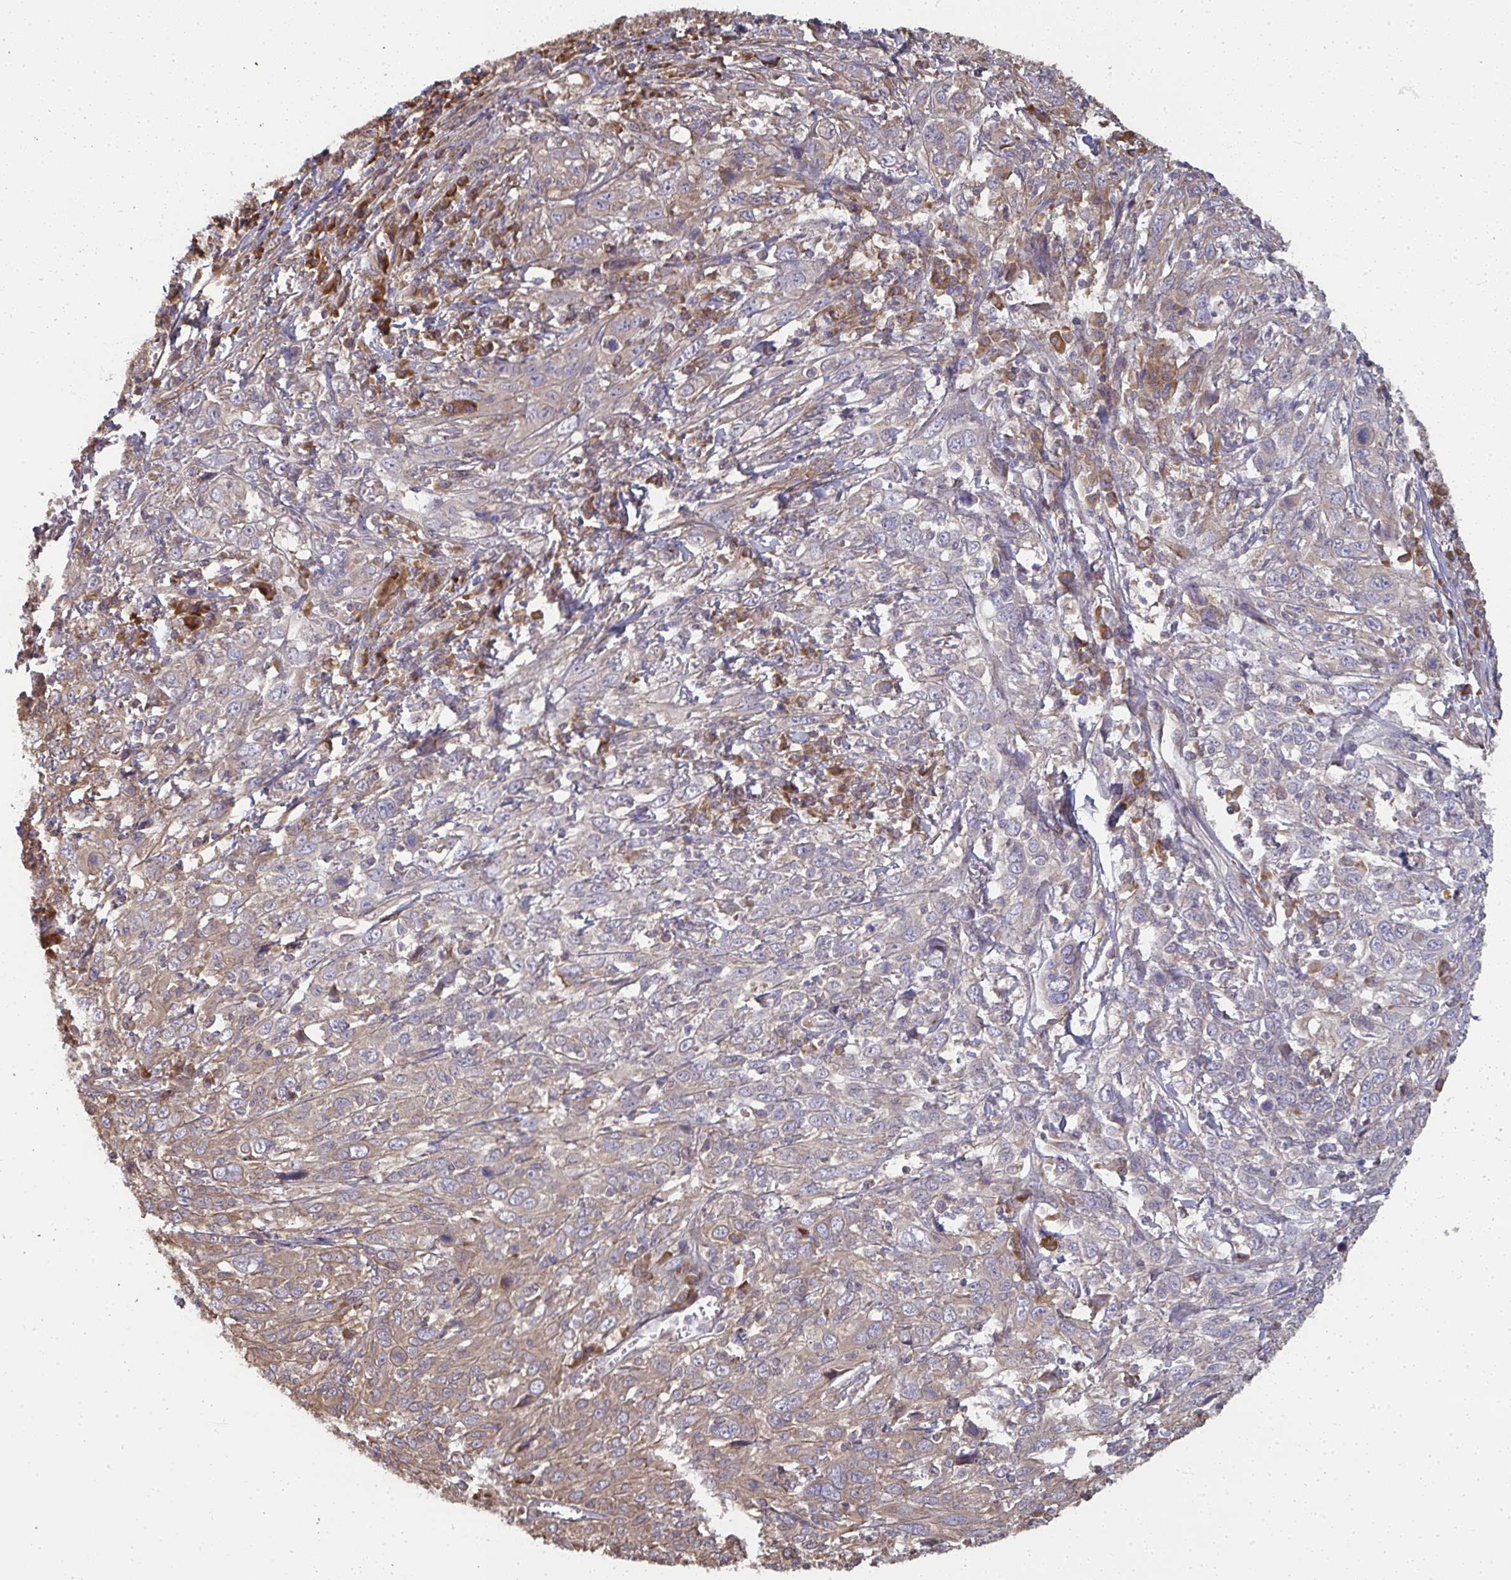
{"staining": {"intensity": "weak", "quantity": "25%-75%", "location": "cytoplasmic/membranous"}, "tissue": "cervical cancer", "cell_type": "Tumor cells", "image_type": "cancer", "snomed": [{"axis": "morphology", "description": "Squamous cell carcinoma, NOS"}, {"axis": "topography", "description": "Cervix"}], "caption": "Brown immunohistochemical staining in cervical cancer exhibits weak cytoplasmic/membranous positivity in approximately 25%-75% of tumor cells. Nuclei are stained in blue.", "gene": "ZFYVE28", "patient": {"sex": "female", "age": 46}}